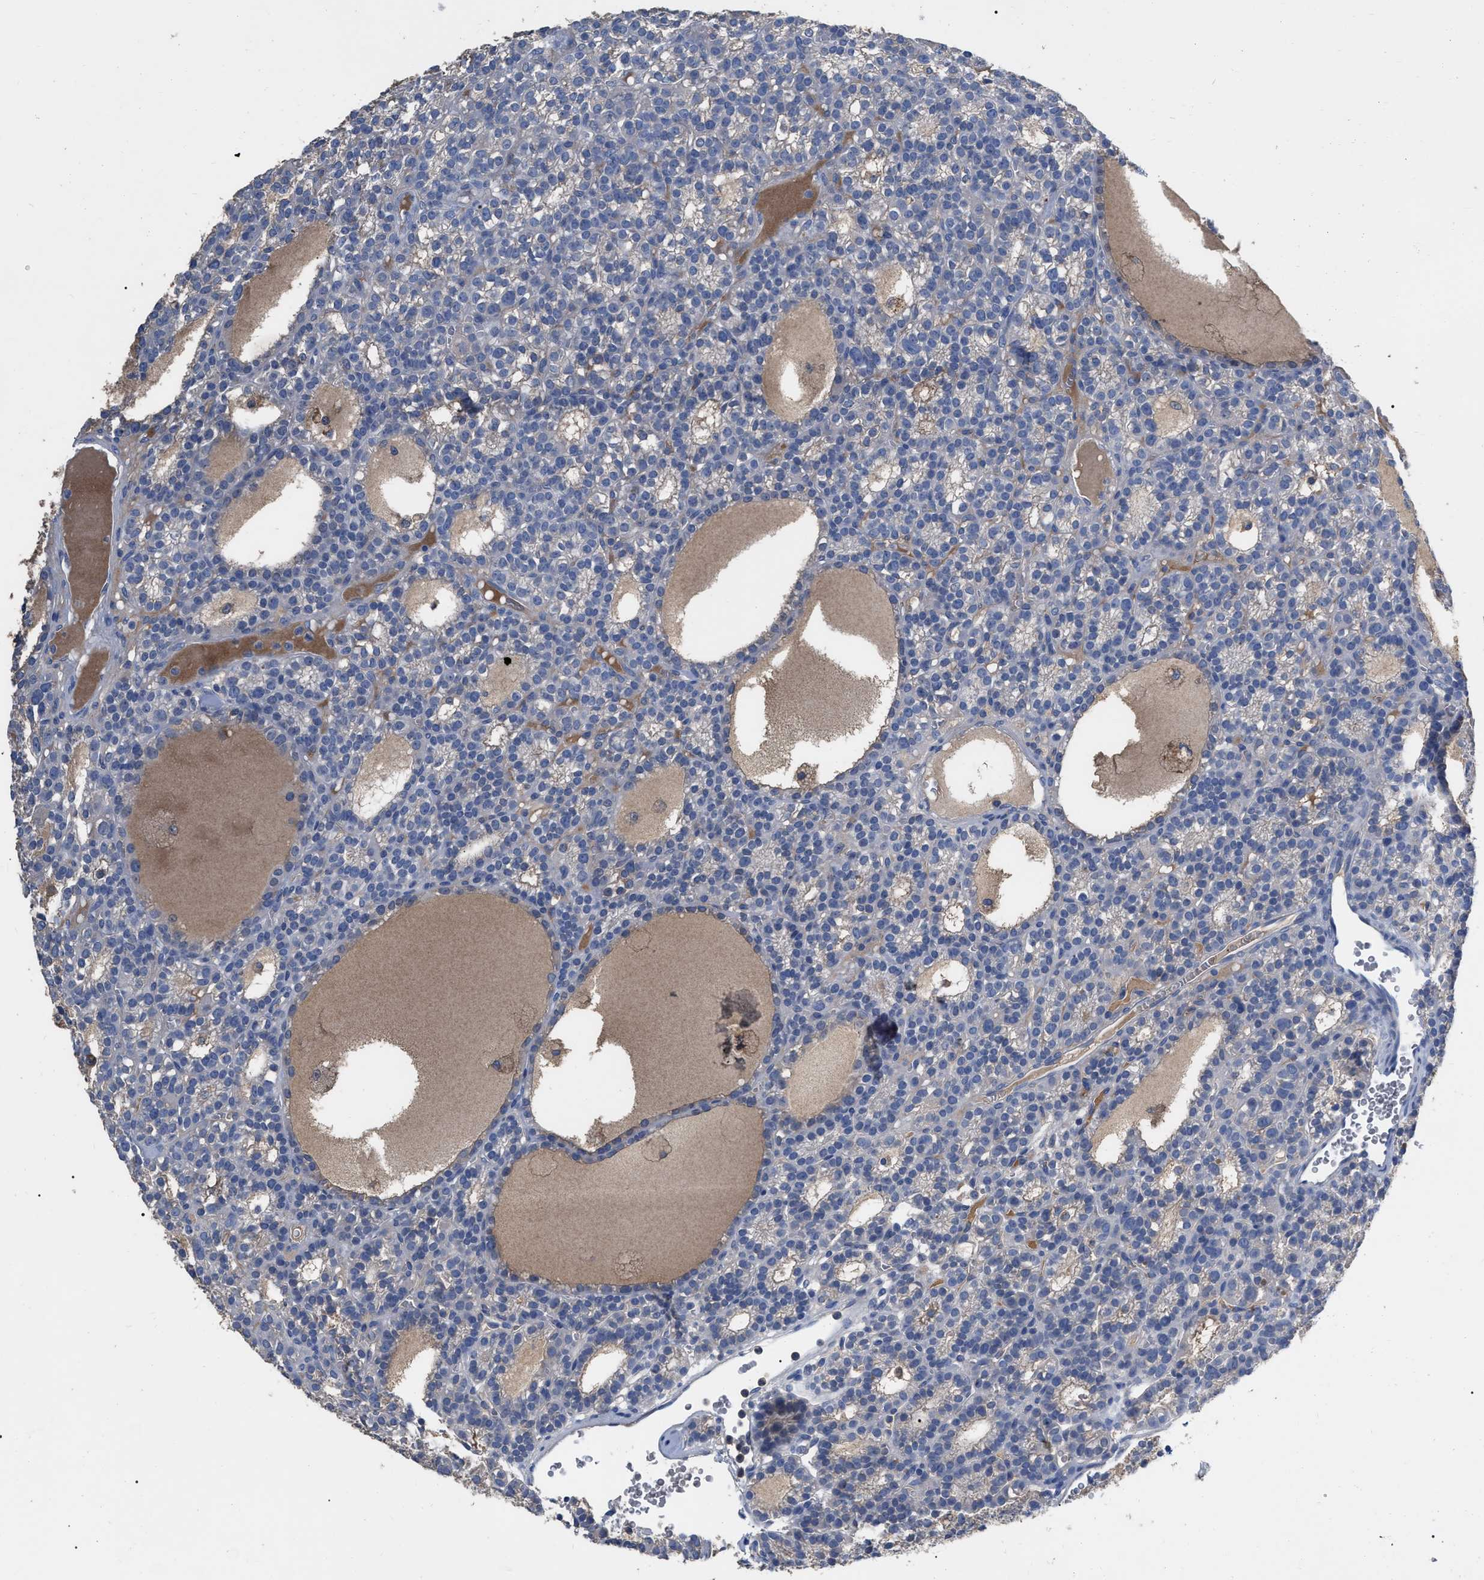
{"staining": {"intensity": "negative", "quantity": "none", "location": "none"}, "tissue": "parathyroid gland", "cell_type": "Glandular cells", "image_type": "normal", "snomed": [{"axis": "morphology", "description": "Normal tissue, NOS"}, {"axis": "morphology", "description": "Adenoma, NOS"}, {"axis": "topography", "description": "Parathyroid gland"}], "caption": "Immunohistochemistry (IHC) histopathology image of benign parathyroid gland: parathyroid gland stained with DAB demonstrates no significant protein expression in glandular cells.", "gene": "GPR179", "patient": {"sex": "female", "age": 58}}